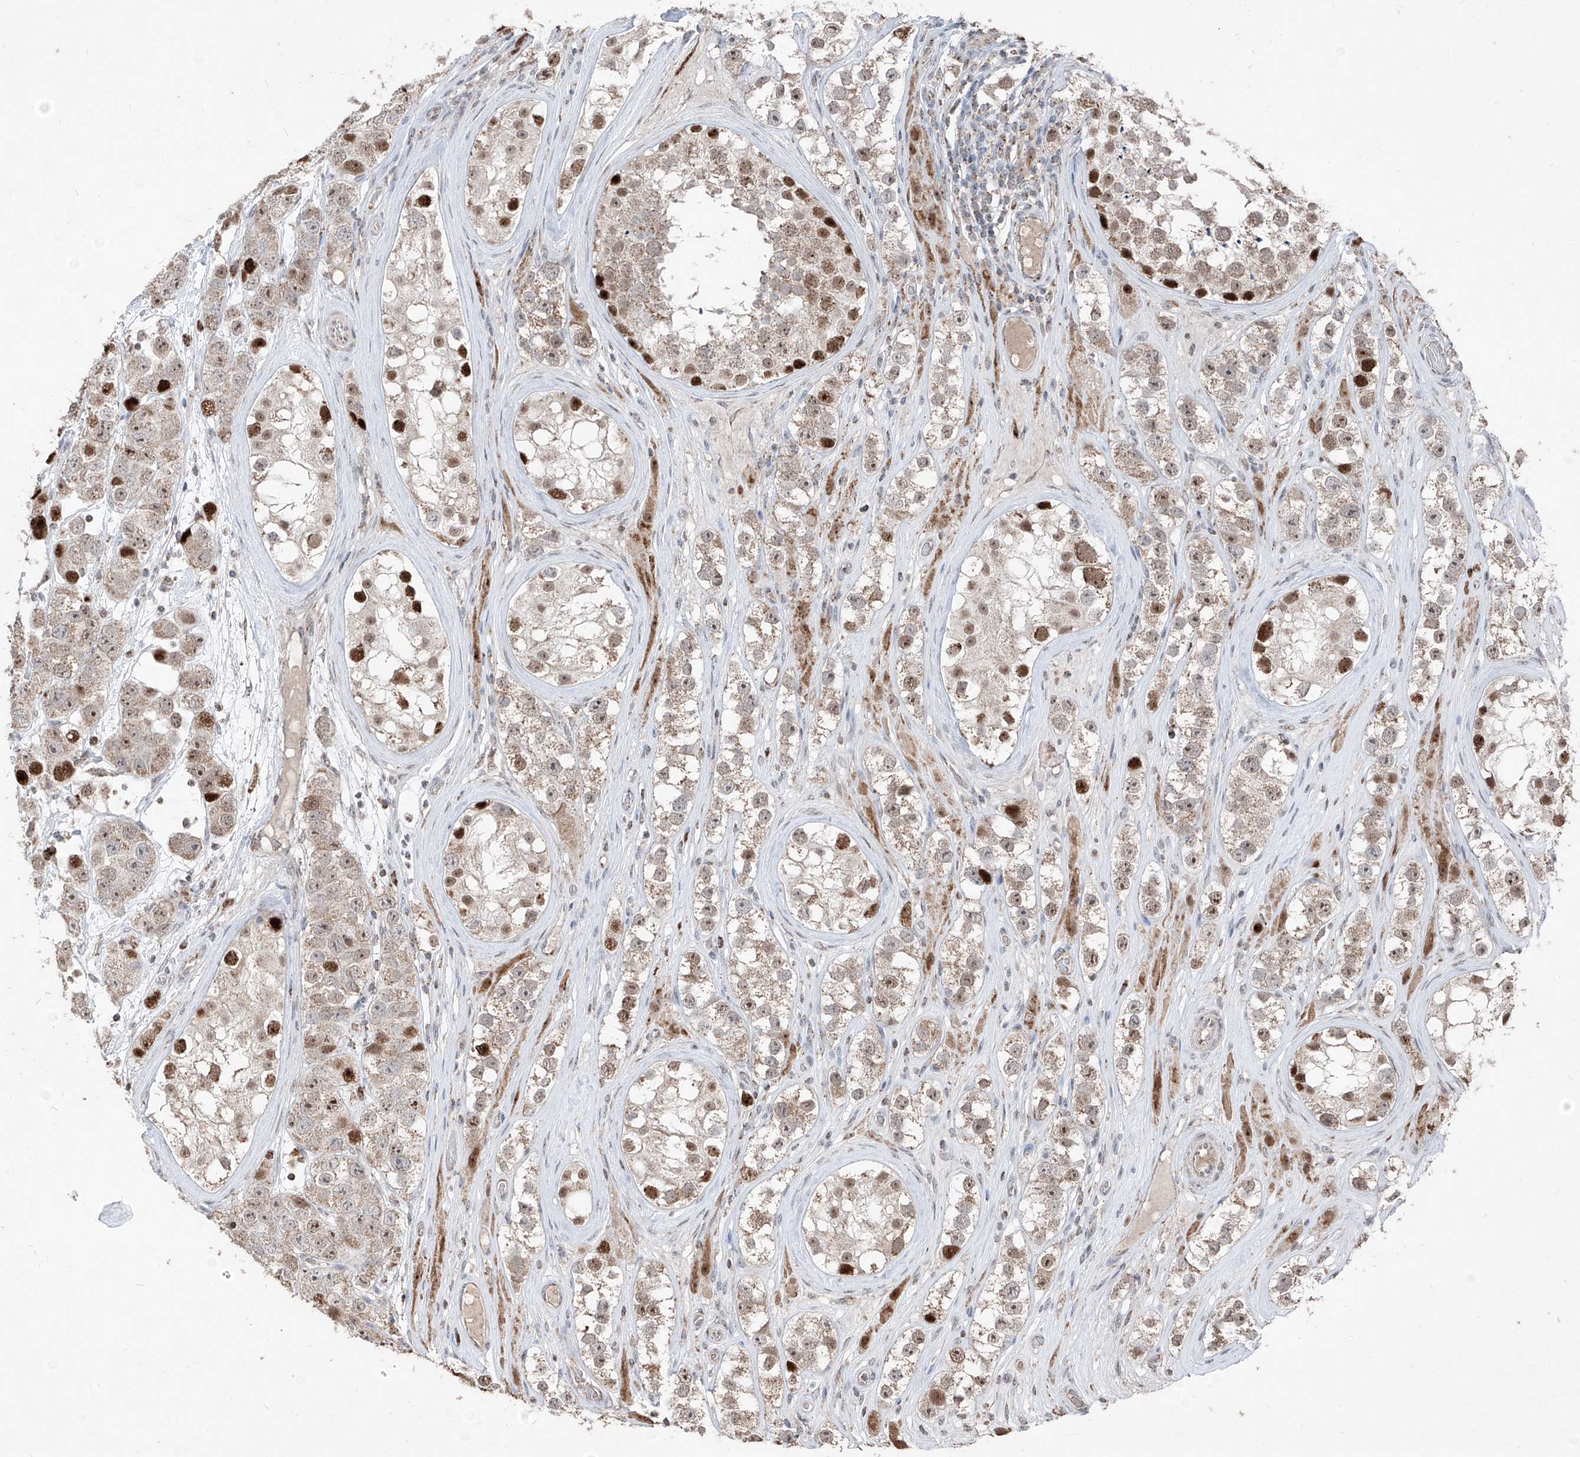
{"staining": {"intensity": "strong", "quantity": "<25%", "location": "cytoplasmic/membranous,nuclear"}, "tissue": "testis cancer", "cell_type": "Tumor cells", "image_type": "cancer", "snomed": [{"axis": "morphology", "description": "Seminoma, NOS"}, {"axis": "topography", "description": "Testis"}], "caption": "Protein expression analysis of human testis seminoma reveals strong cytoplasmic/membranous and nuclear staining in approximately <25% of tumor cells.", "gene": "NDUFB3", "patient": {"sex": "male", "age": 28}}